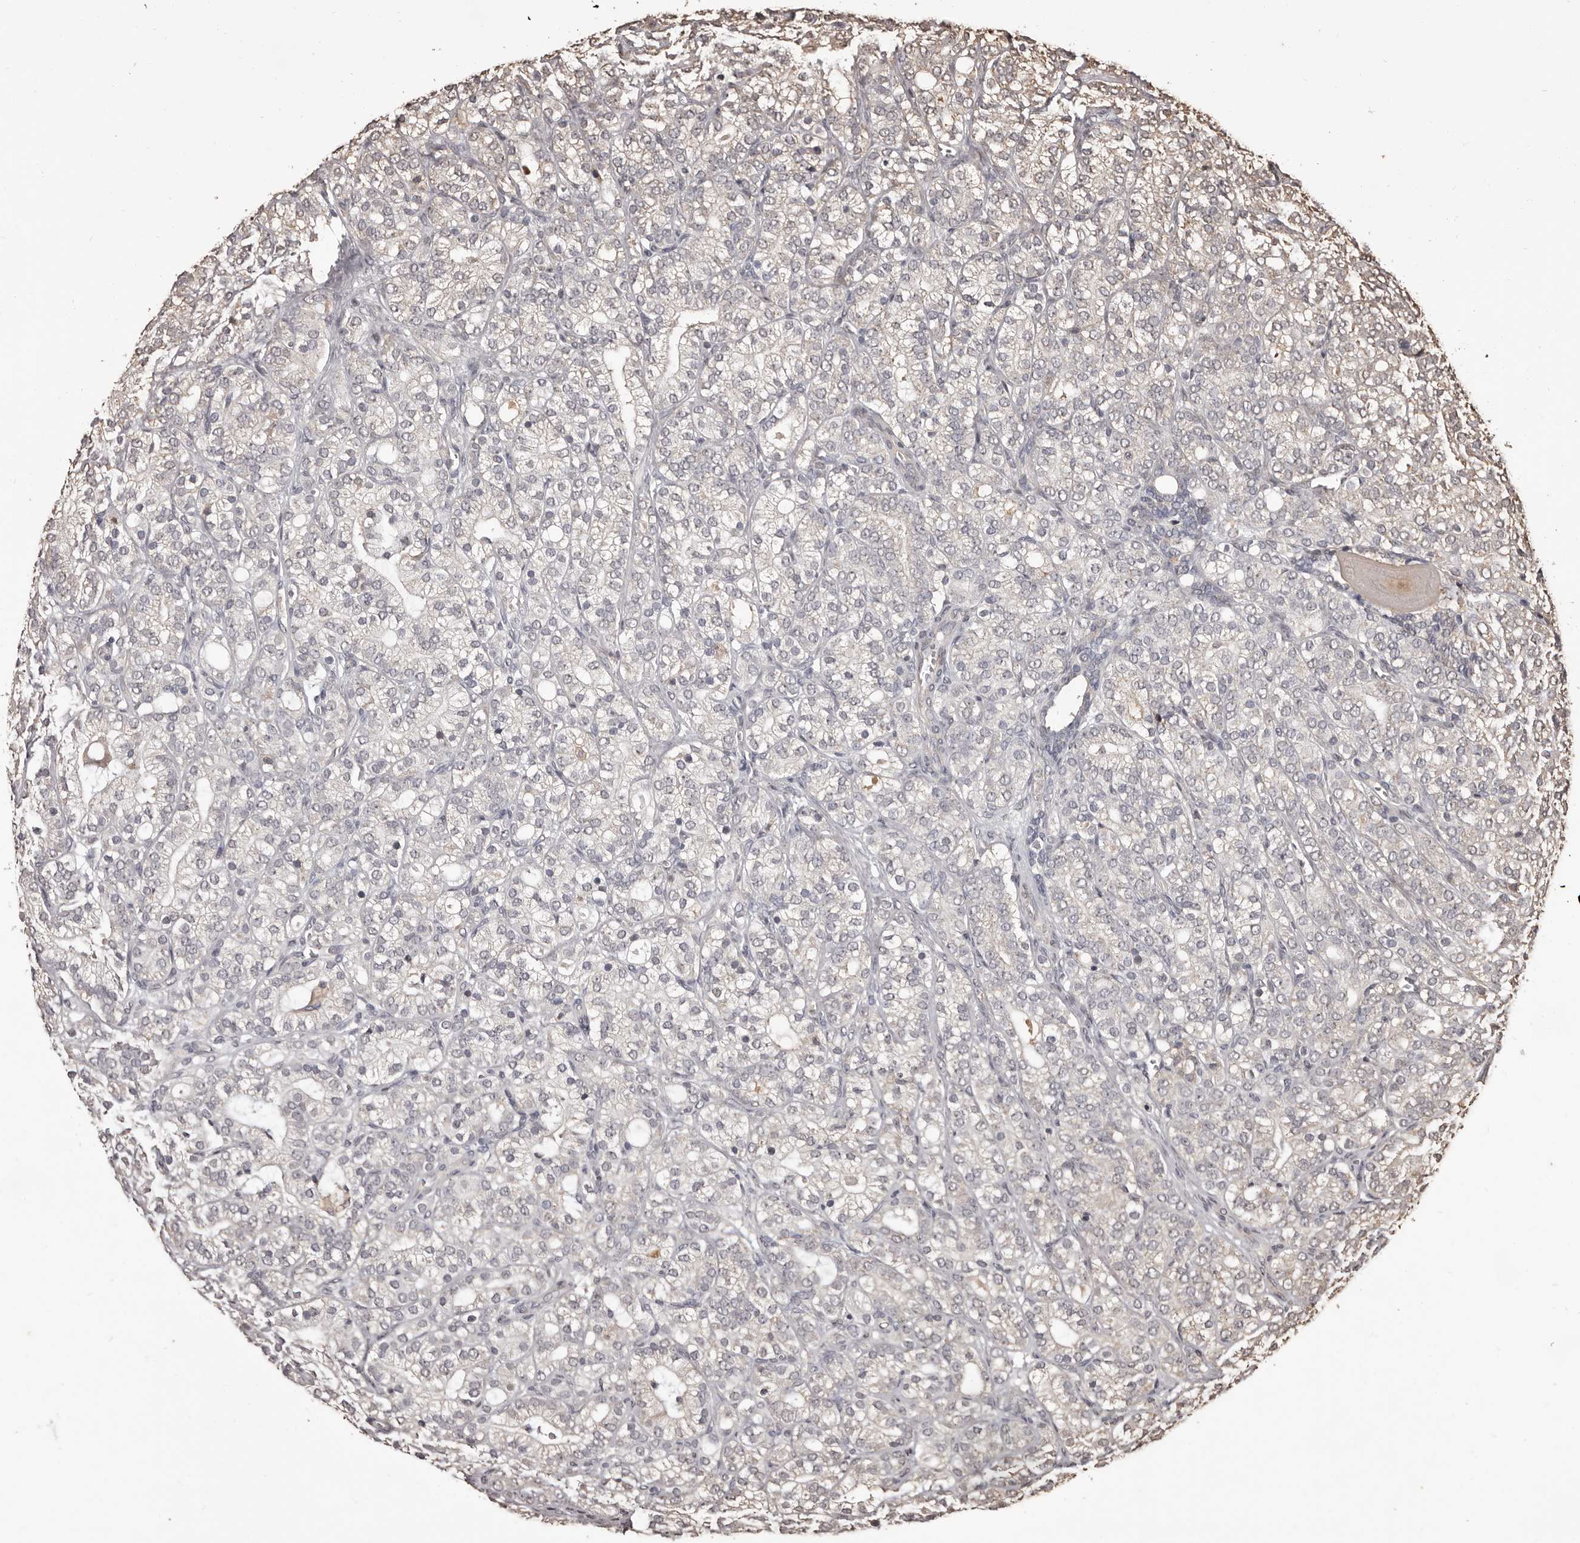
{"staining": {"intensity": "negative", "quantity": "none", "location": "none"}, "tissue": "prostate cancer", "cell_type": "Tumor cells", "image_type": "cancer", "snomed": [{"axis": "morphology", "description": "Adenocarcinoma, High grade"}, {"axis": "topography", "description": "Prostate"}], "caption": "This is an immunohistochemistry image of prostate adenocarcinoma (high-grade). There is no staining in tumor cells.", "gene": "NAV1", "patient": {"sex": "male", "age": 57}}